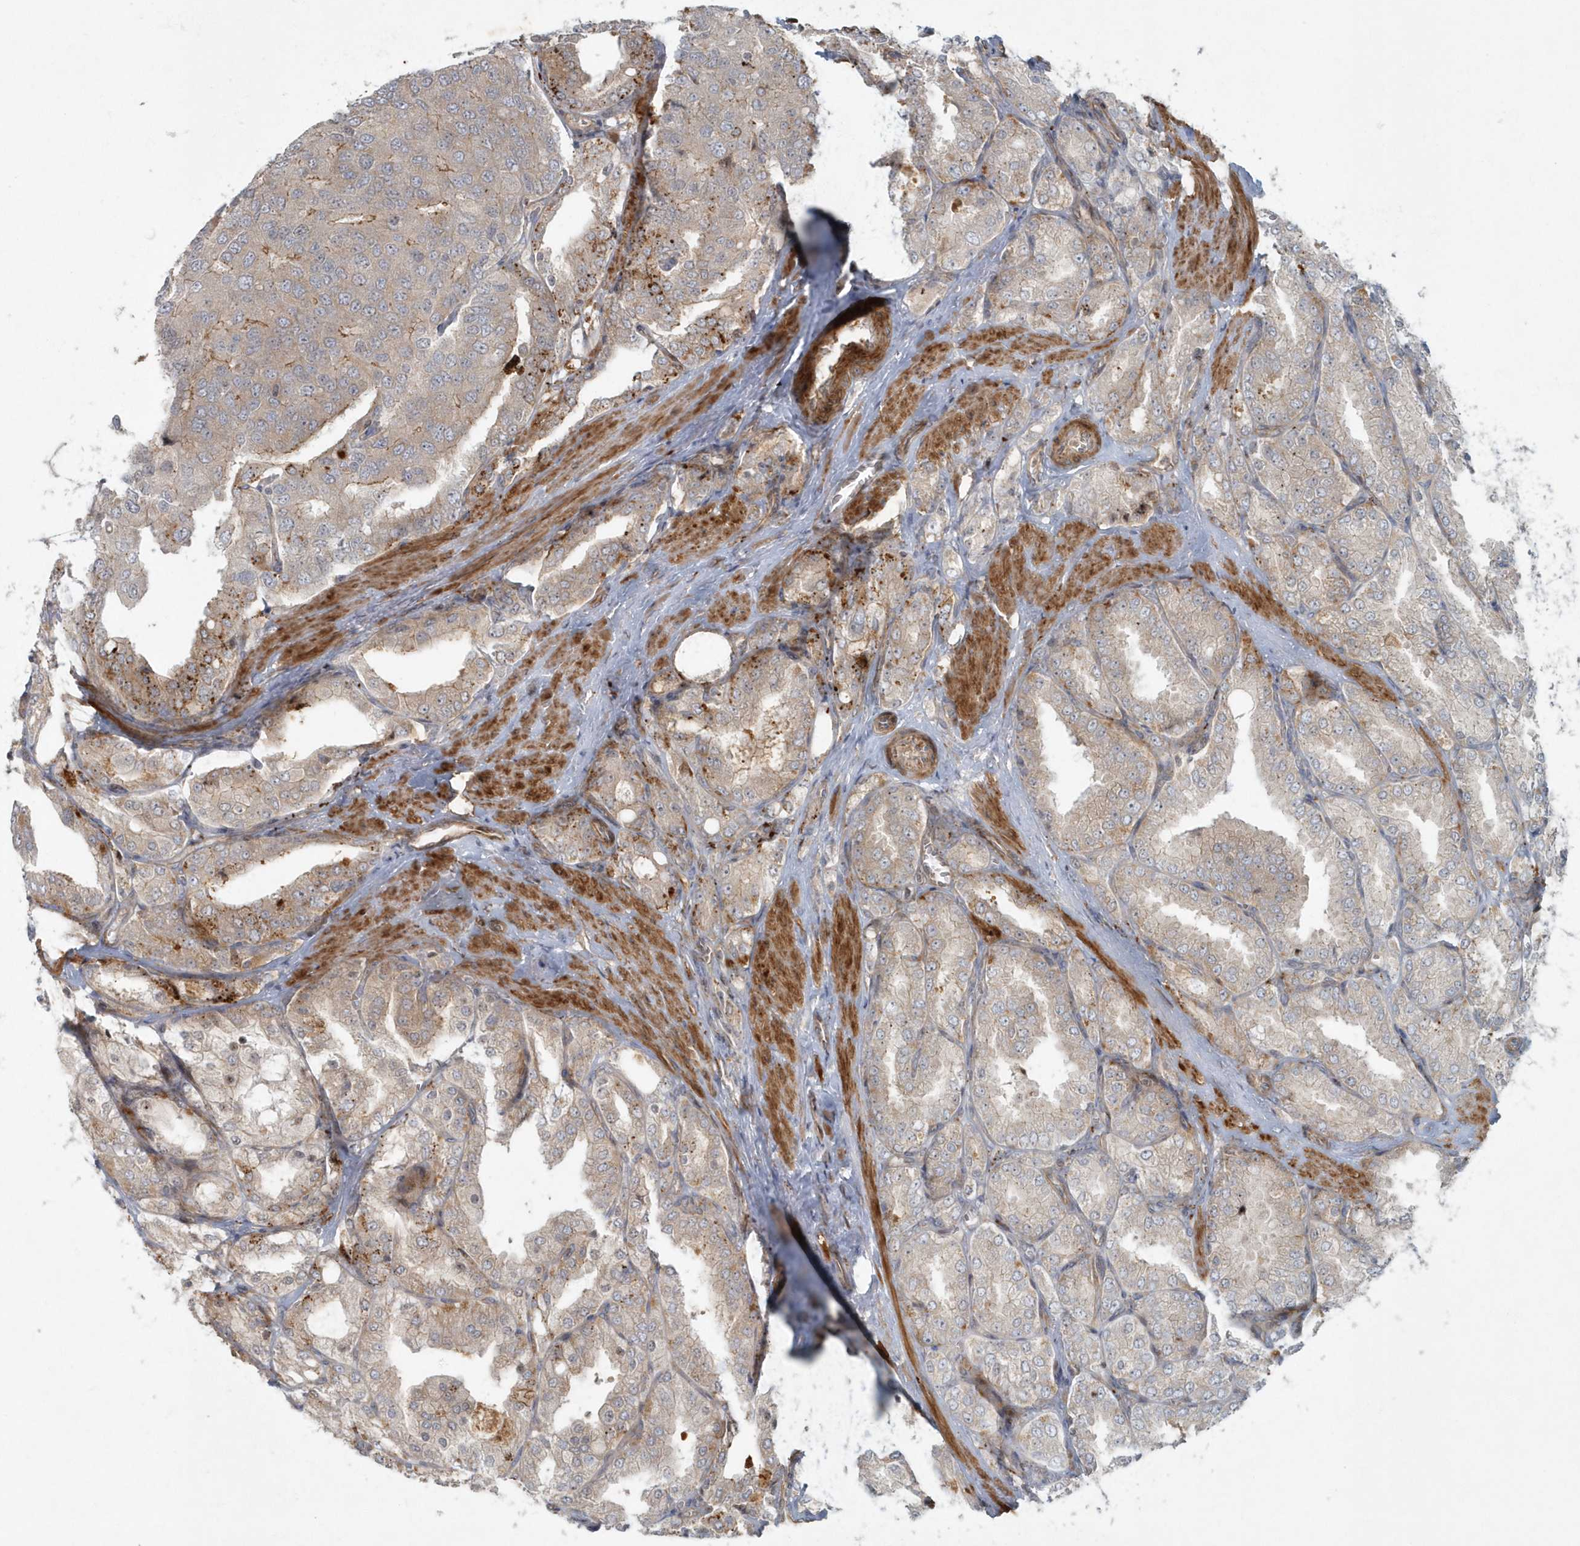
{"staining": {"intensity": "moderate", "quantity": "<25%", "location": "cytoplasmic/membranous"}, "tissue": "prostate cancer", "cell_type": "Tumor cells", "image_type": "cancer", "snomed": [{"axis": "morphology", "description": "Adenocarcinoma, High grade"}, {"axis": "topography", "description": "Prostate"}], "caption": "Prostate cancer (high-grade adenocarcinoma) stained with DAB (3,3'-diaminobenzidine) immunohistochemistry exhibits low levels of moderate cytoplasmic/membranous staining in about <25% of tumor cells.", "gene": "ARHGEF38", "patient": {"sex": "male", "age": 50}}